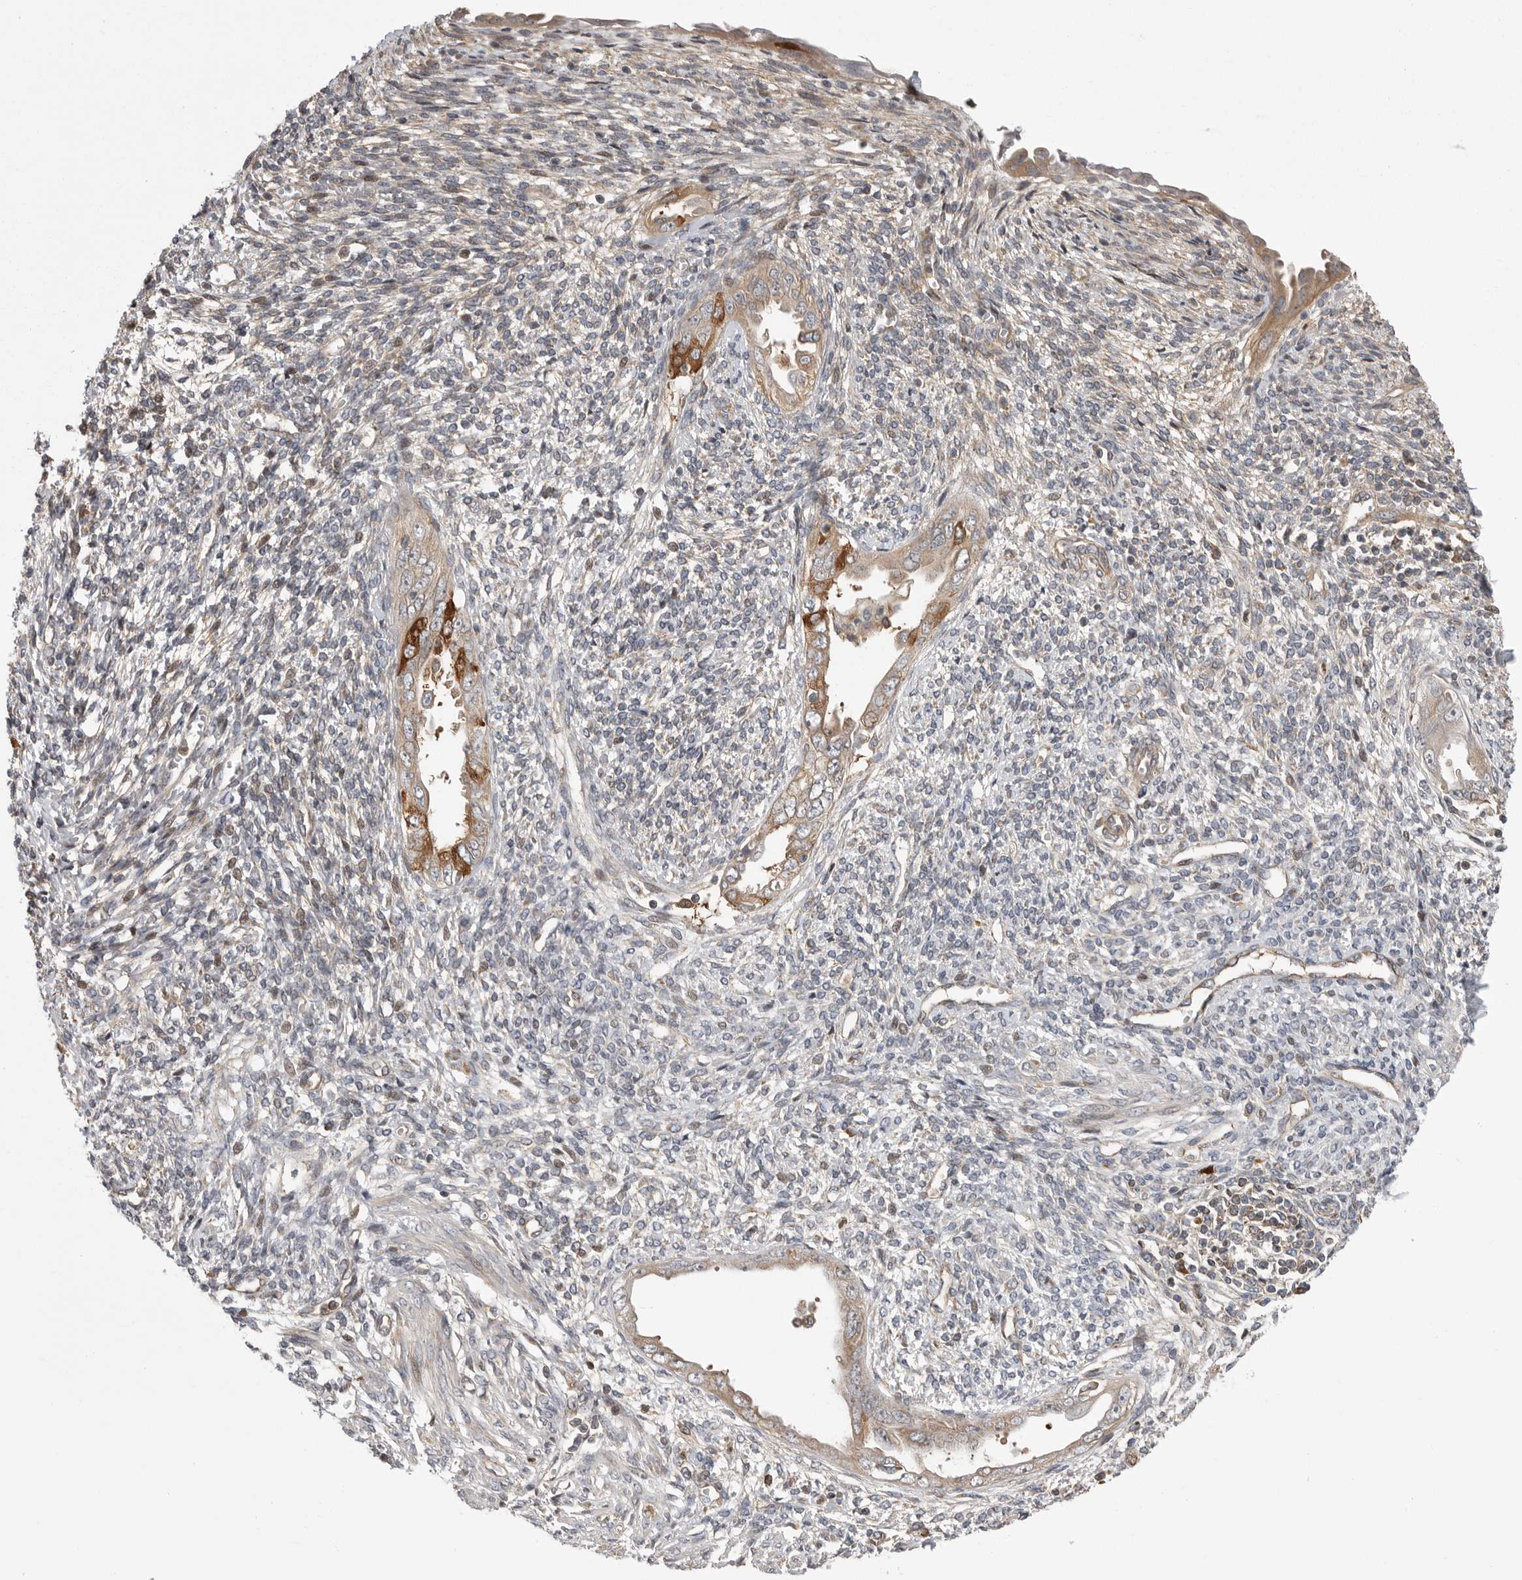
{"staining": {"intensity": "negative", "quantity": "none", "location": "none"}, "tissue": "endometrium", "cell_type": "Cells in endometrial stroma", "image_type": "normal", "snomed": [{"axis": "morphology", "description": "Normal tissue, NOS"}, {"axis": "topography", "description": "Endometrium"}], "caption": "DAB (3,3'-diaminobenzidine) immunohistochemical staining of normal endometrium displays no significant staining in cells in endometrial stroma.", "gene": "OXR1", "patient": {"sex": "female", "age": 66}}